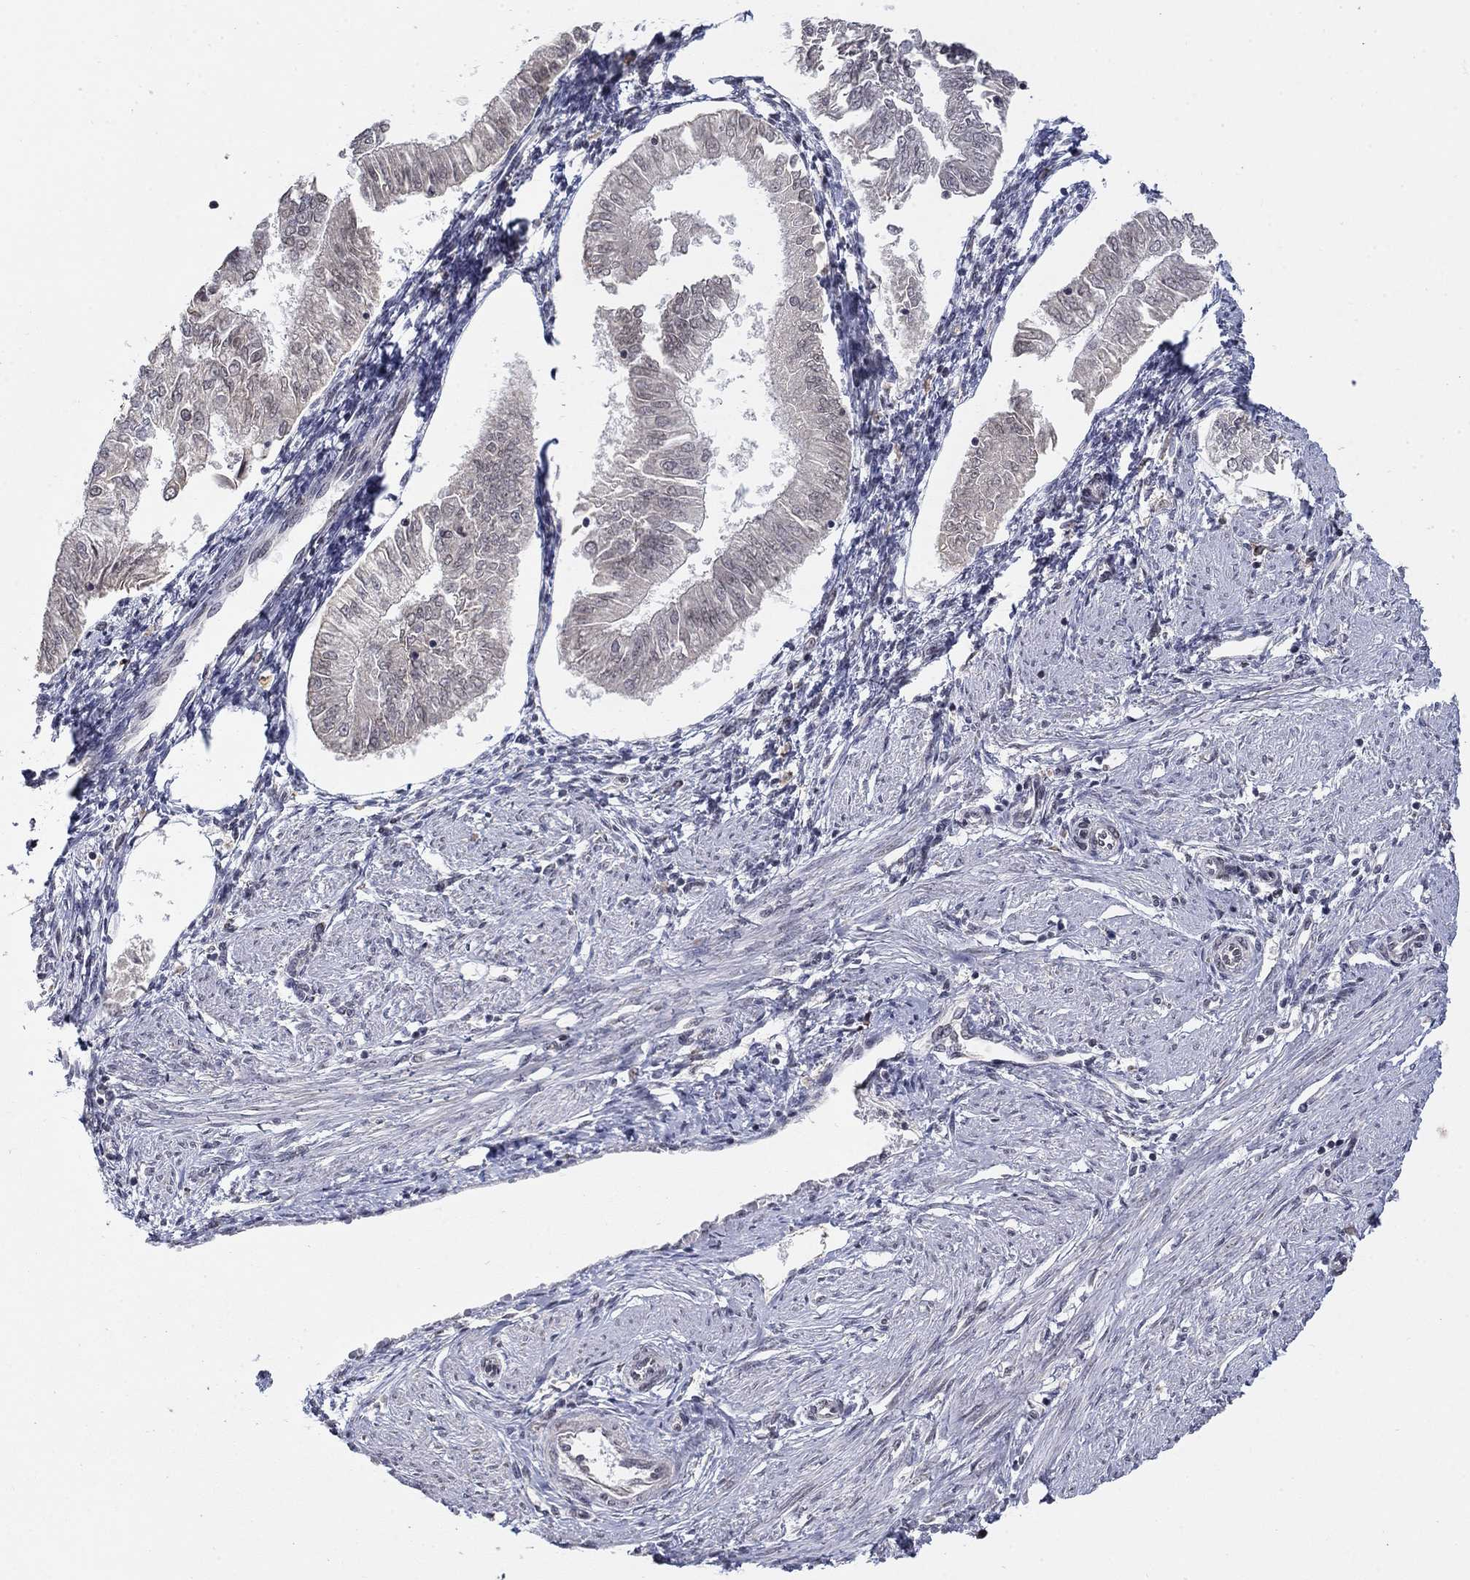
{"staining": {"intensity": "negative", "quantity": "none", "location": "none"}, "tissue": "endometrial cancer", "cell_type": "Tumor cells", "image_type": "cancer", "snomed": [{"axis": "morphology", "description": "Adenocarcinoma, NOS"}, {"axis": "topography", "description": "Endometrium"}], "caption": "A histopathology image of endometrial cancer stained for a protein displays no brown staining in tumor cells. (DAB IHC with hematoxylin counter stain).", "gene": "GRIA3", "patient": {"sex": "female", "age": 53}}